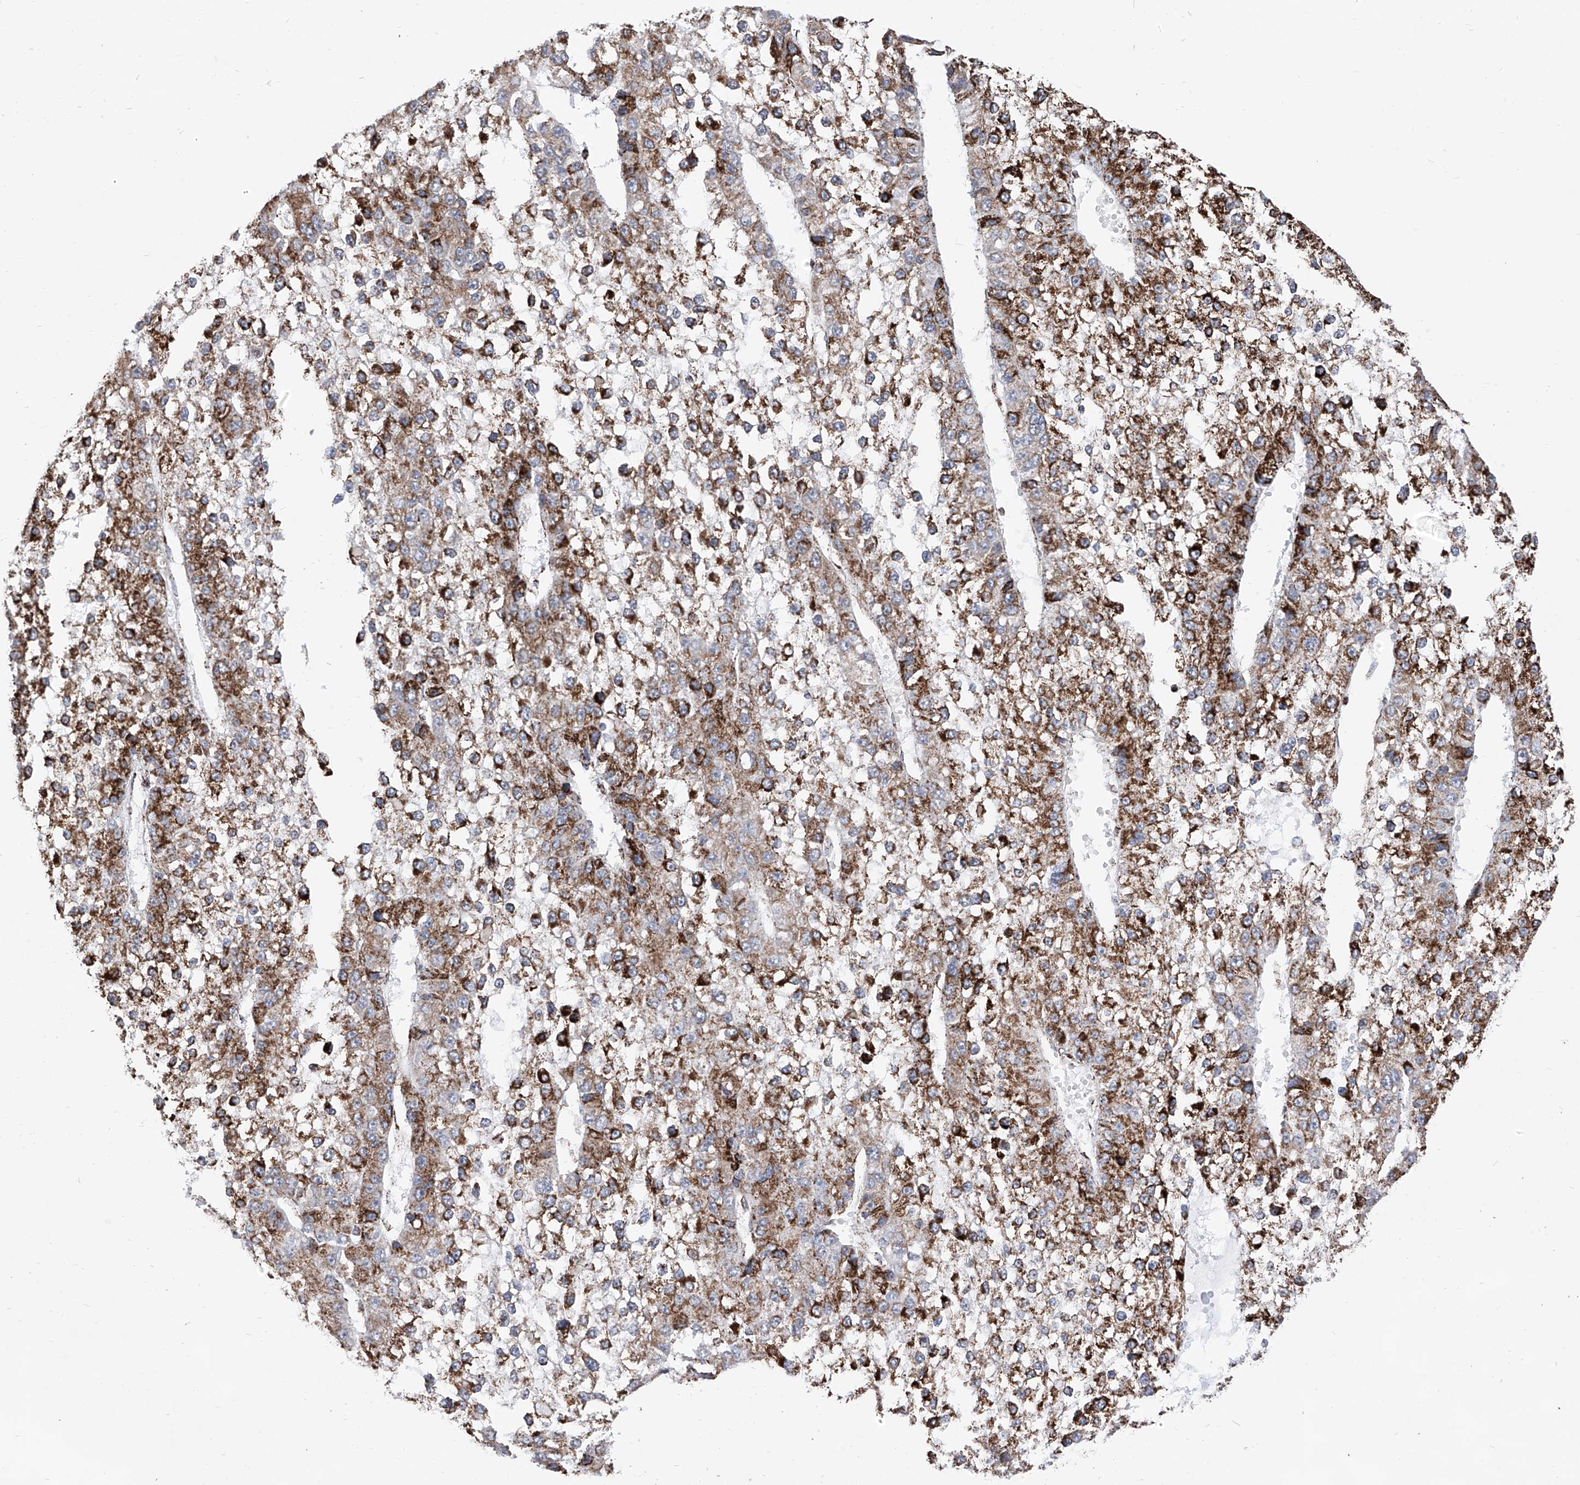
{"staining": {"intensity": "strong", "quantity": ">75%", "location": "cytoplasmic/membranous"}, "tissue": "liver cancer", "cell_type": "Tumor cells", "image_type": "cancer", "snomed": [{"axis": "morphology", "description": "Carcinoma, Hepatocellular, NOS"}, {"axis": "topography", "description": "Liver"}], "caption": "A brown stain labels strong cytoplasmic/membranous staining of a protein in liver cancer (hepatocellular carcinoma) tumor cells.", "gene": "COX5B", "patient": {"sex": "female", "age": 73}}